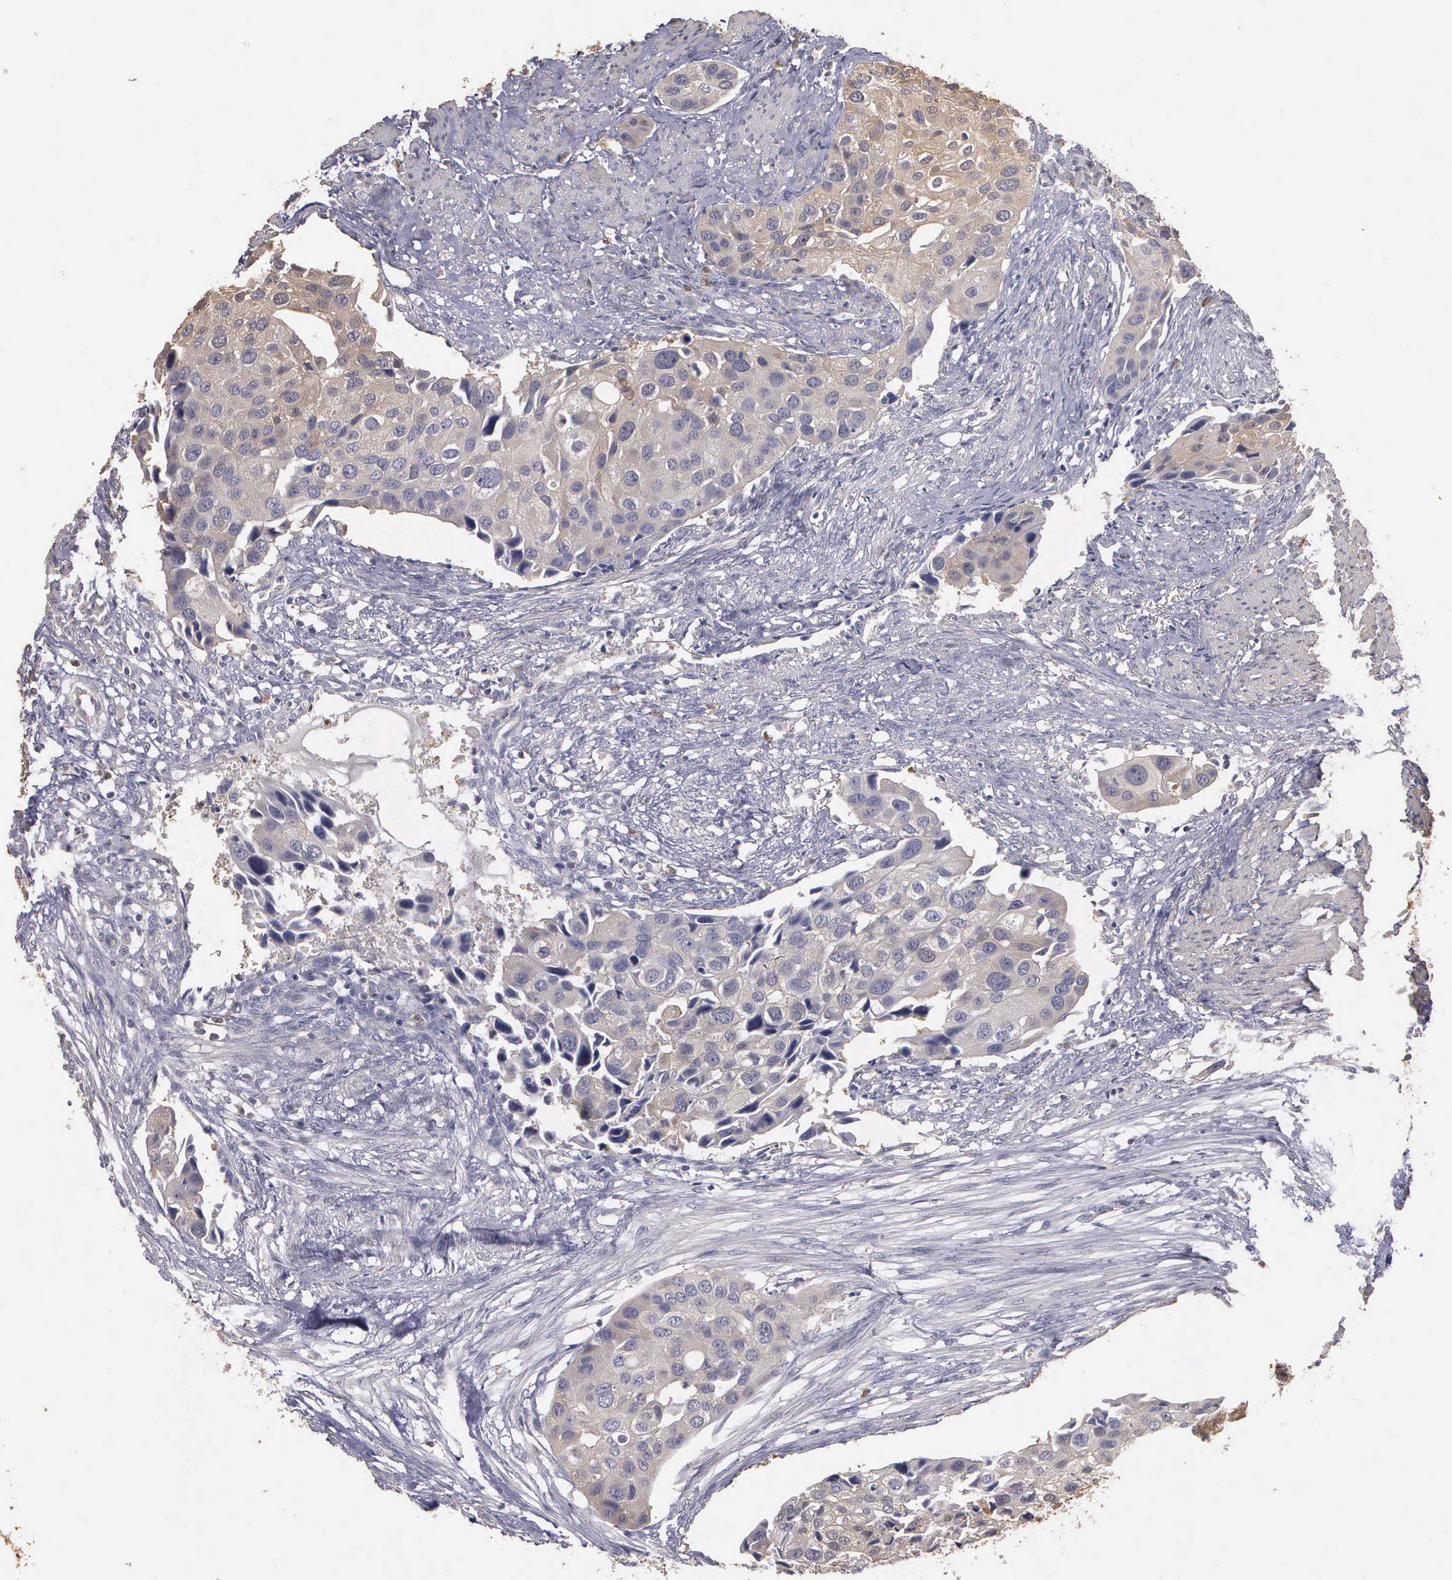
{"staining": {"intensity": "weak", "quantity": ">75%", "location": "cytoplasmic/membranous"}, "tissue": "urothelial cancer", "cell_type": "Tumor cells", "image_type": "cancer", "snomed": [{"axis": "morphology", "description": "Urothelial carcinoma, High grade"}, {"axis": "topography", "description": "Urinary bladder"}], "caption": "Urothelial cancer stained for a protein (brown) reveals weak cytoplasmic/membranous positive staining in approximately >75% of tumor cells.", "gene": "ENO3", "patient": {"sex": "male", "age": 55}}